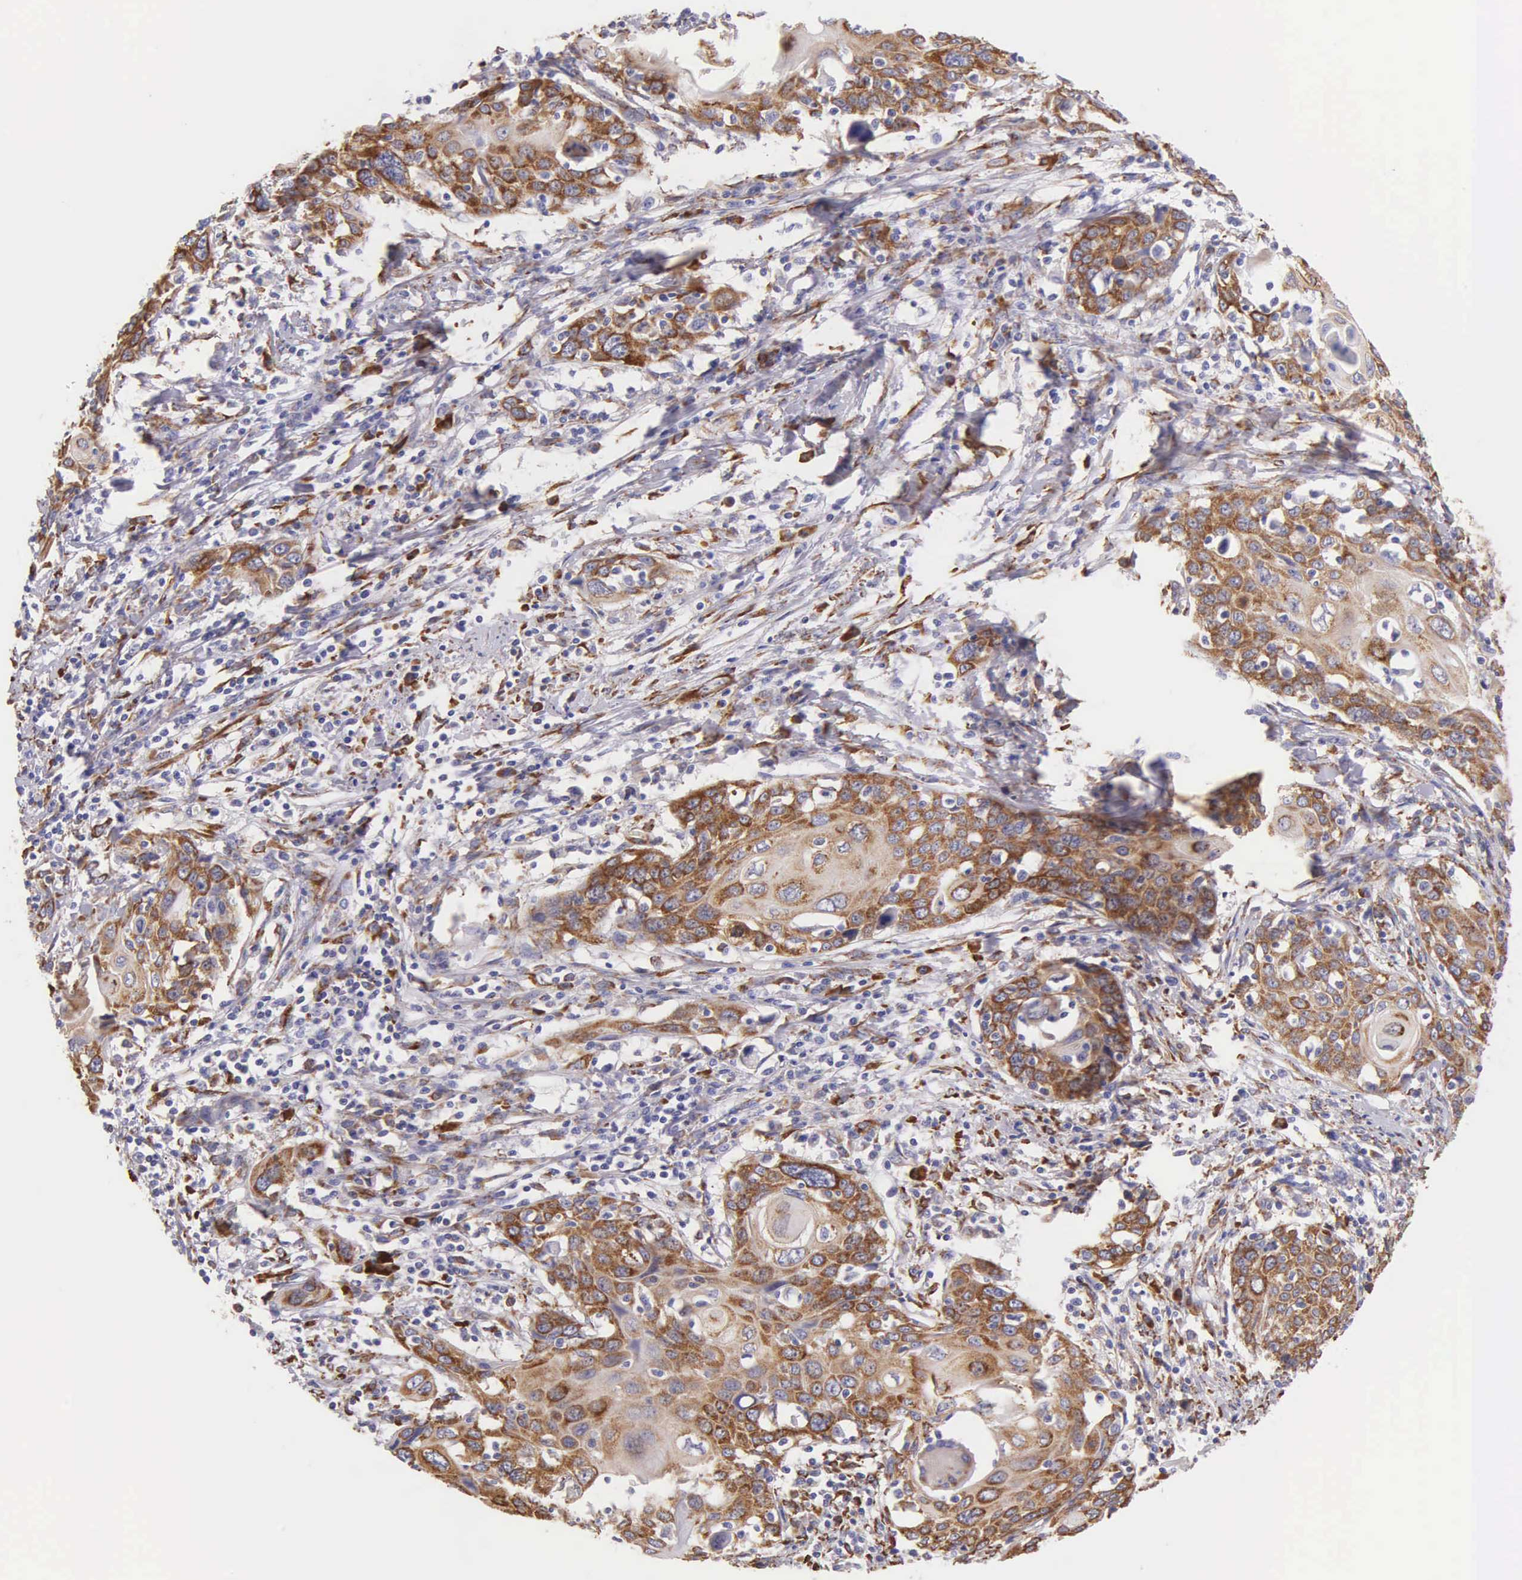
{"staining": {"intensity": "strong", "quantity": ">75%", "location": "cytoplasmic/membranous"}, "tissue": "cervical cancer", "cell_type": "Tumor cells", "image_type": "cancer", "snomed": [{"axis": "morphology", "description": "Squamous cell carcinoma, NOS"}, {"axis": "topography", "description": "Cervix"}], "caption": "Brown immunohistochemical staining in cervical squamous cell carcinoma displays strong cytoplasmic/membranous expression in about >75% of tumor cells. The protein of interest is shown in brown color, while the nuclei are stained blue.", "gene": "CKAP4", "patient": {"sex": "female", "age": 54}}